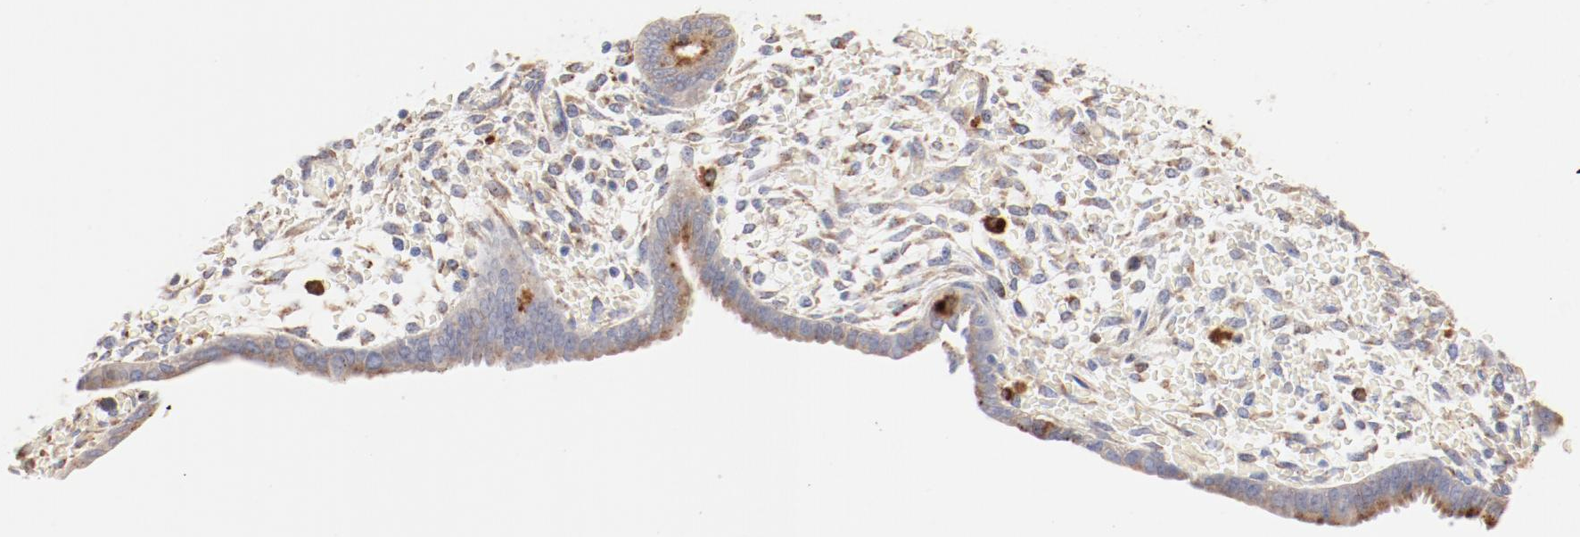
{"staining": {"intensity": "moderate", "quantity": "<25%", "location": "cytoplasmic/membranous"}, "tissue": "endometrium", "cell_type": "Cells in endometrial stroma", "image_type": "normal", "snomed": [{"axis": "morphology", "description": "Normal tissue, NOS"}, {"axis": "topography", "description": "Endometrium"}], "caption": "An immunohistochemistry histopathology image of benign tissue is shown. Protein staining in brown highlights moderate cytoplasmic/membranous positivity in endometrium within cells in endometrial stroma. (DAB (3,3'-diaminobenzidine) = brown stain, brightfield microscopy at high magnification).", "gene": "CTSH", "patient": {"sex": "female", "age": 42}}